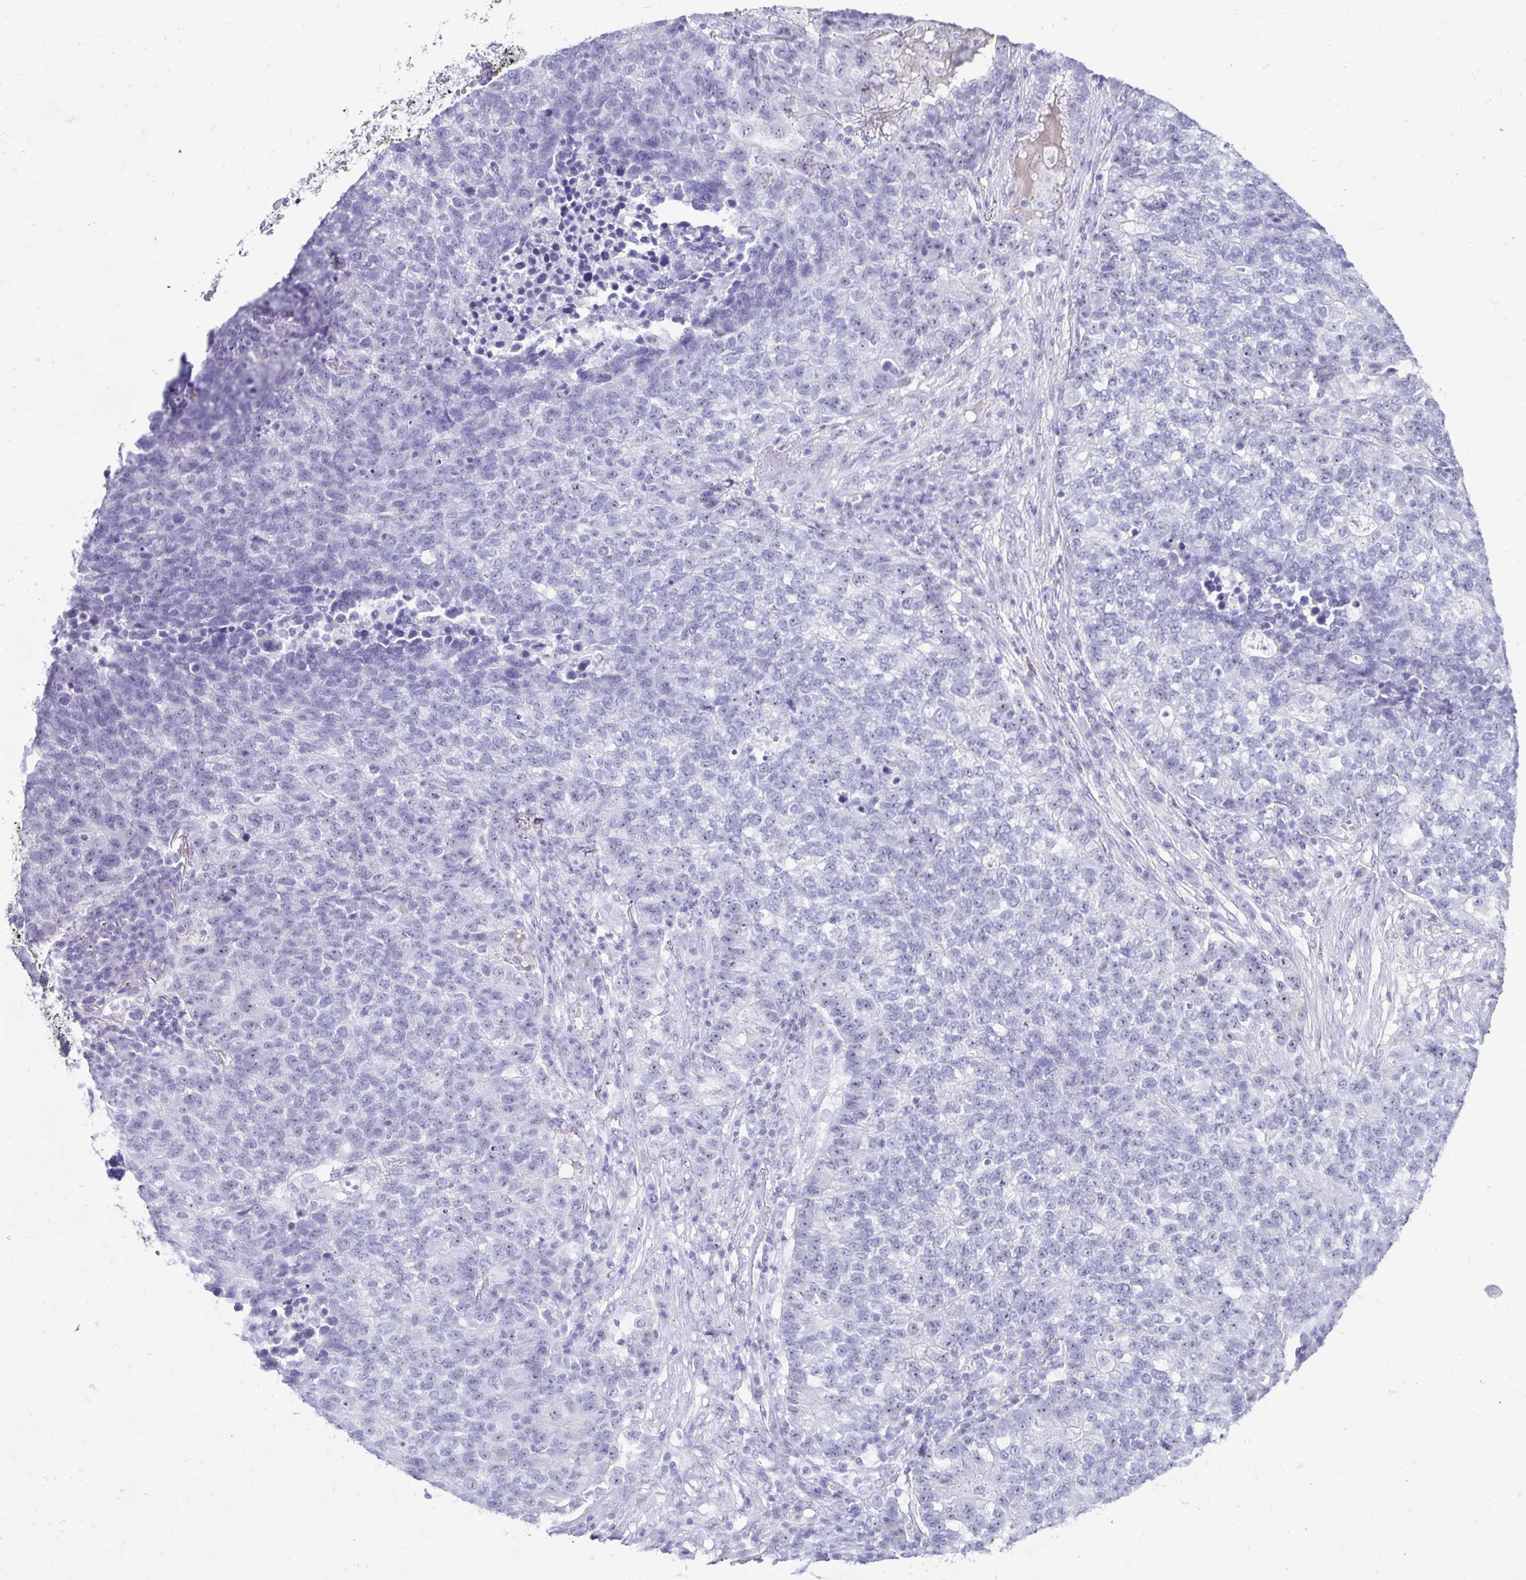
{"staining": {"intensity": "negative", "quantity": "none", "location": "none"}, "tissue": "lung cancer", "cell_type": "Tumor cells", "image_type": "cancer", "snomed": [{"axis": "morphology", "description": "Adenocarcinoma, NOS"}, {"axis": "topography", "description": "Lung"}], "caption": "Immunohistochemistry of lung cancer (adenocarcinoma) exhibits no expression in tumor cells.", "gene": "CST6", "patient": {"sex": "male", "age": 57}}